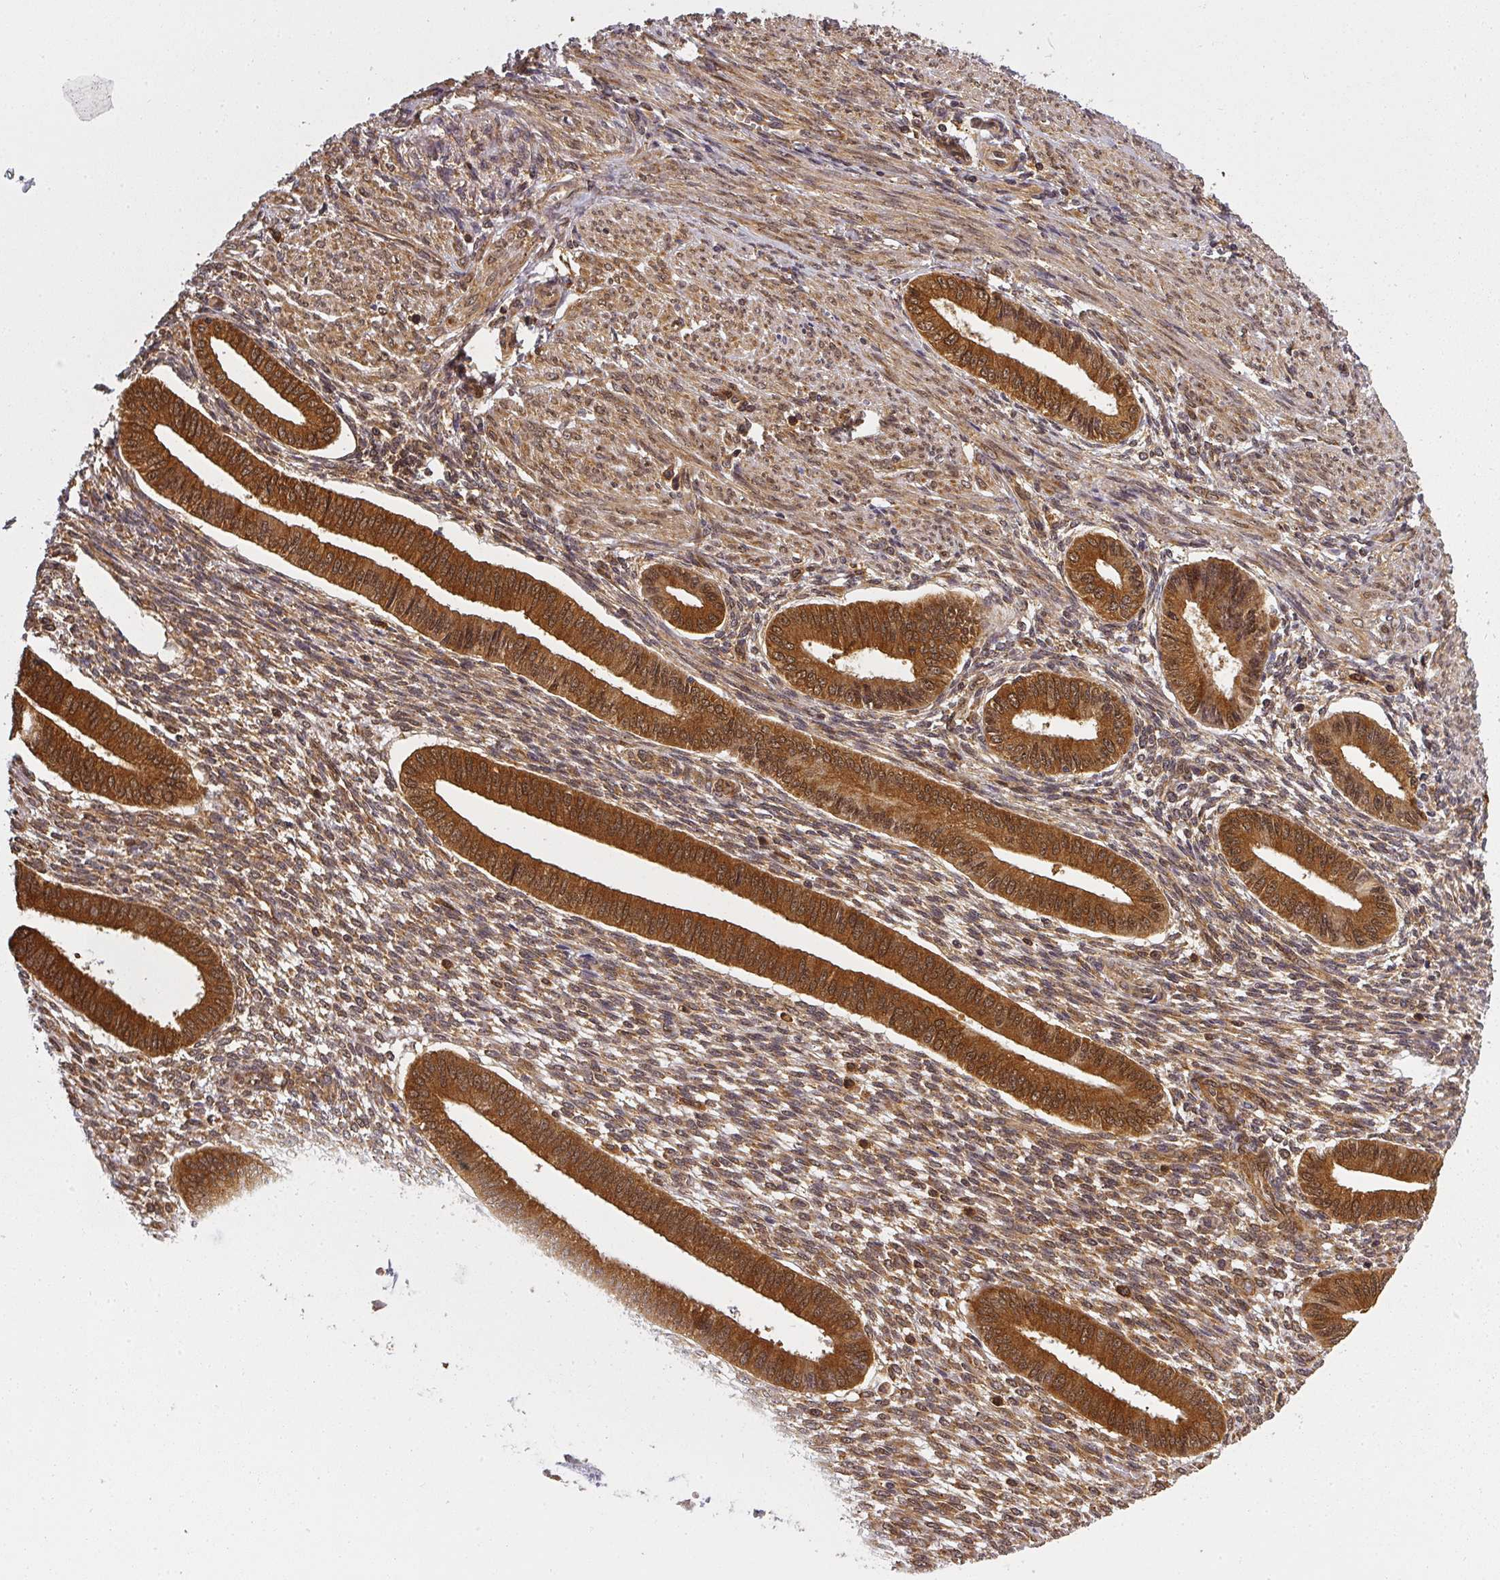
{"staining": {"intensity": "moderate", "quantity": ">75%", "location": "cytoplasmic/membranous"}, "tissue": "endometrium", "cell_type": "Cells in endometrial stroma", "image_type": "normal", "snomed": [{"axis": "morphology", "description": "Normal tissue, NOS"}, {"axis": "topography", "description": "Endometrium"}], "caption": "Moderate cytoplasmic/membranous expression is present in approximately >75% of cells in endometrial stroma in normal endometrium.", "gene": "PPP6R3", "patient": {"sex": "female", "age": 36}}